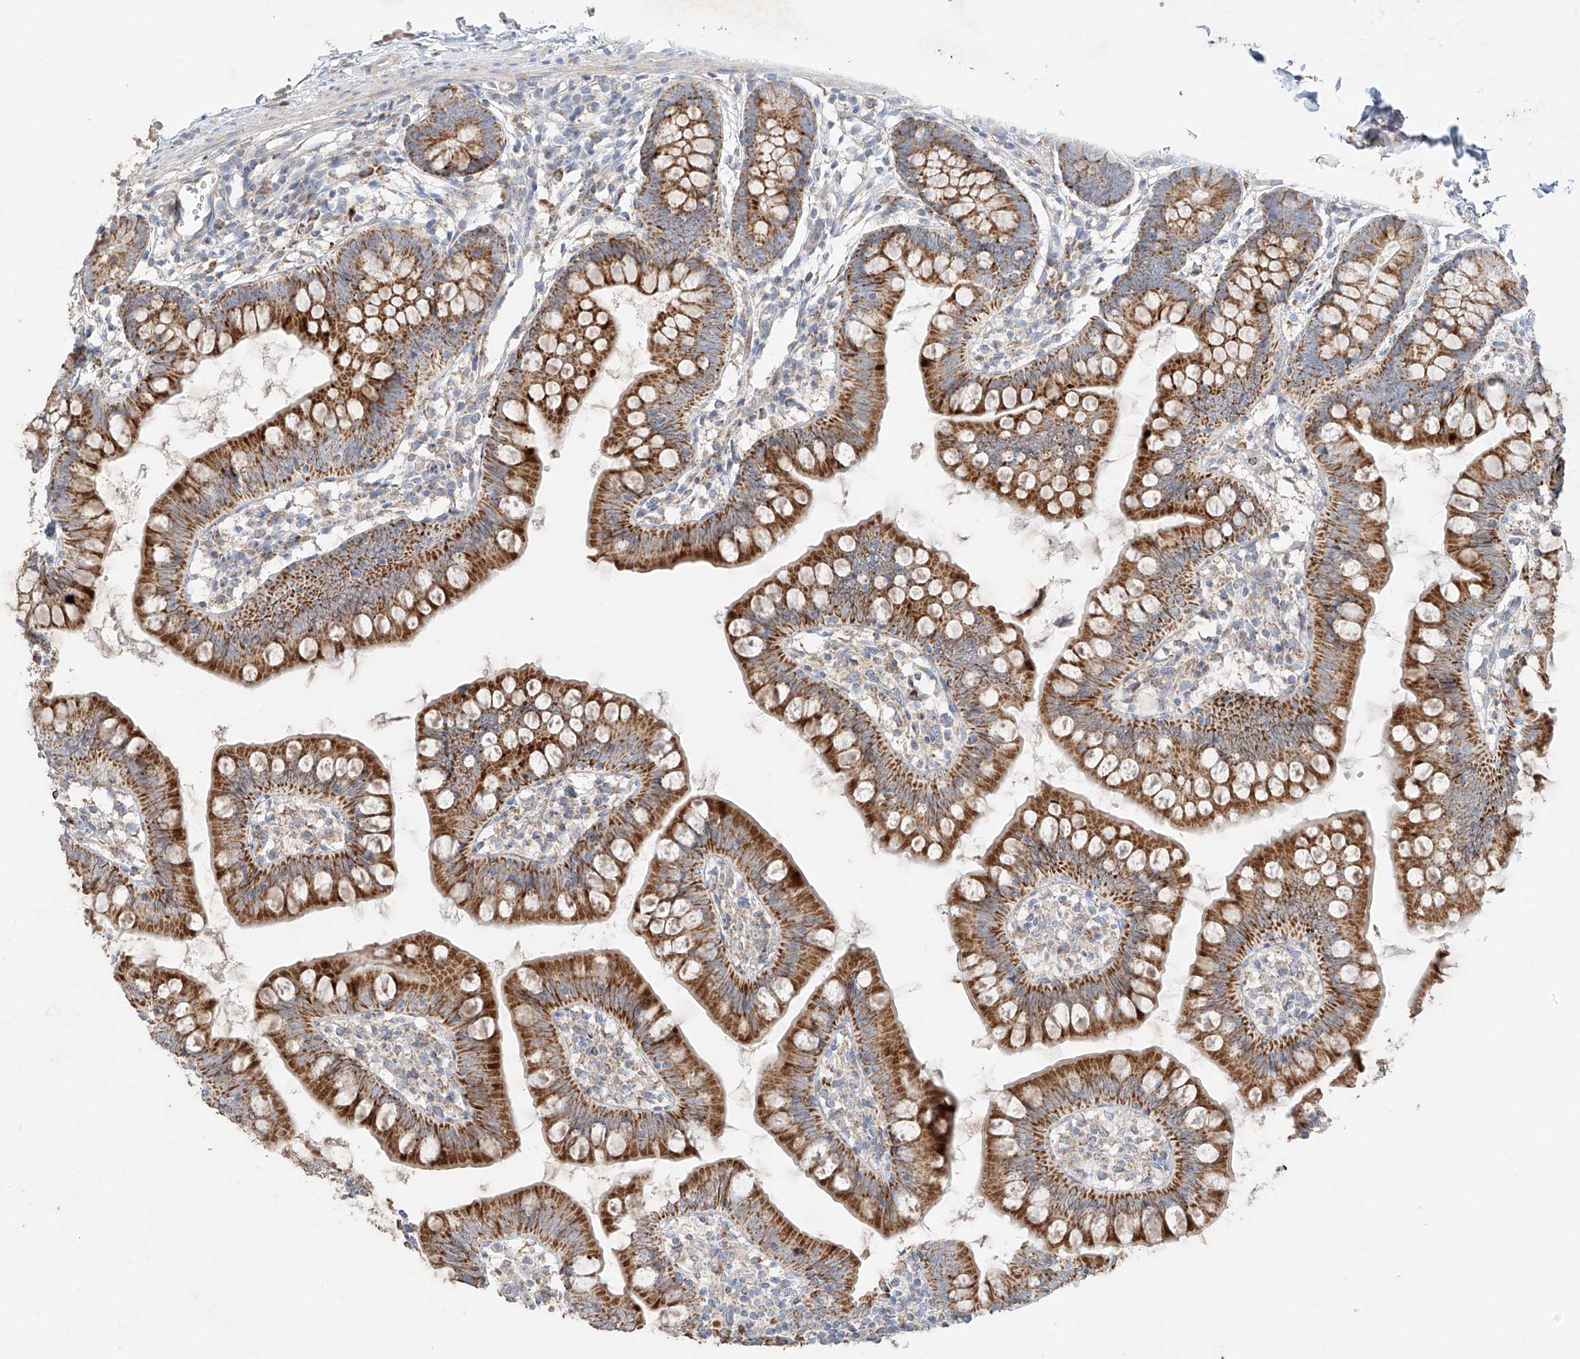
{"staining": {"intensity": "strong", "quantity": ">75%", "location": "cytoplasmic/membranous"}, "tissue": "small intestine", "cell_type": "Glandular cells", "image_type": "normal", "snomed": [{"axis": "morphology", "description": "Normal tissue, NOS"}, {"axis": "topography", "description": "Small intestine"}], "caption": "Strong cytoplasmic/membranous expression is present in about >75% of glandular cells in benign small intestine.", "gene": "COLGALT2", "patient": {"sex": "male", "age": 7}}